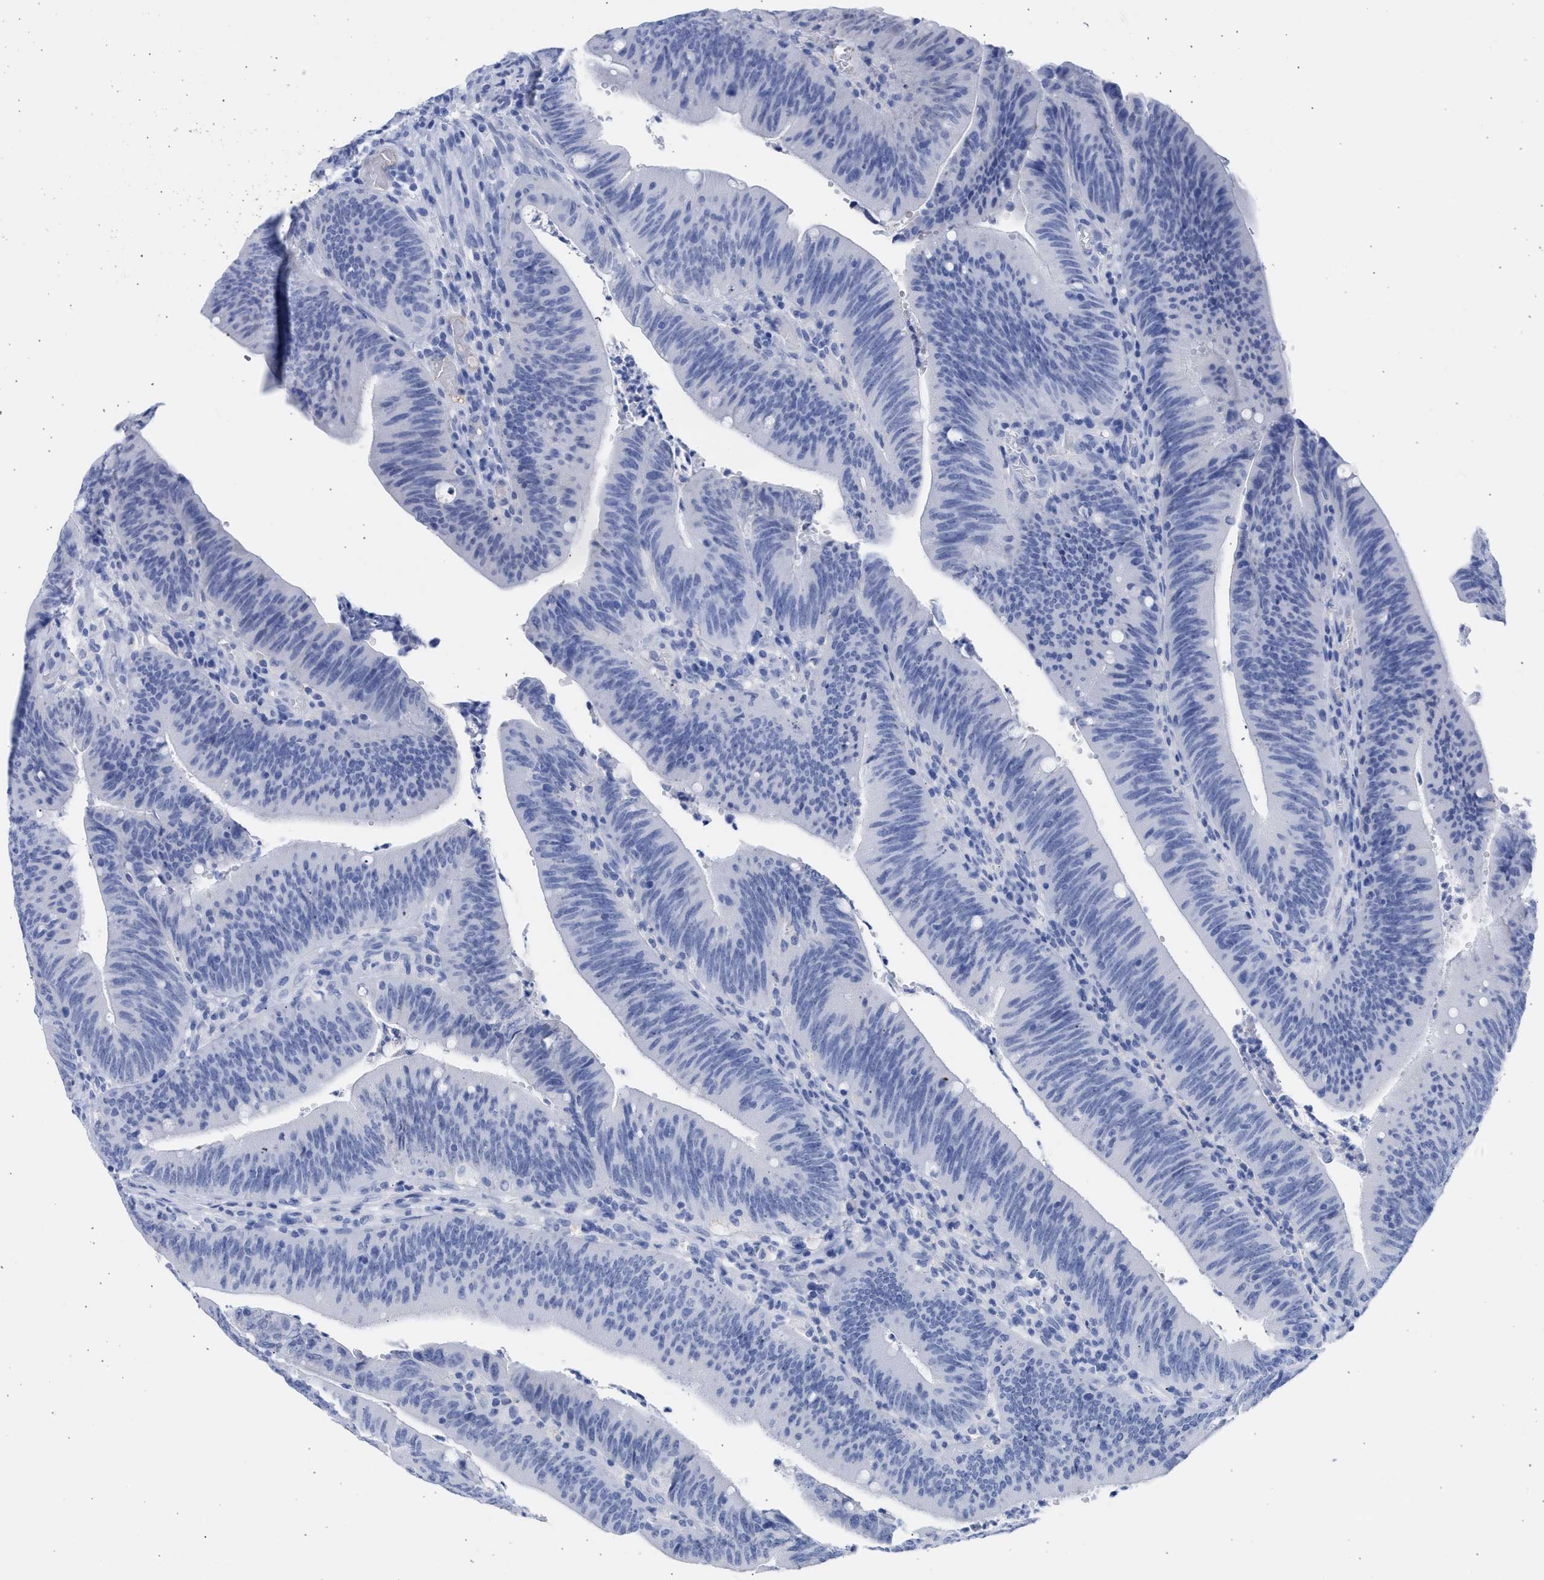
{"staining": {"intensity": "negative", "quantity": "none", "location": "none"}, "tissue": "colorectal cancer", "cell_type": "Tumor cells", "image_type": "cancer", "snomed": [{"axis": "morphology", "description": "Normal tissue, NOS"}, {"axis": "morphology", "description": "Adenocarcinoma, NOS"}, {"axis": "topography", "description": "Rectum"}], "caption": "Immunohistochemistry of human colorectal adenocarcinoma shows no staining in tumor cells. Nuclei are stained in blue.", "gene": "RSPH1", "patient": {"sex": "female", "age": 66}}